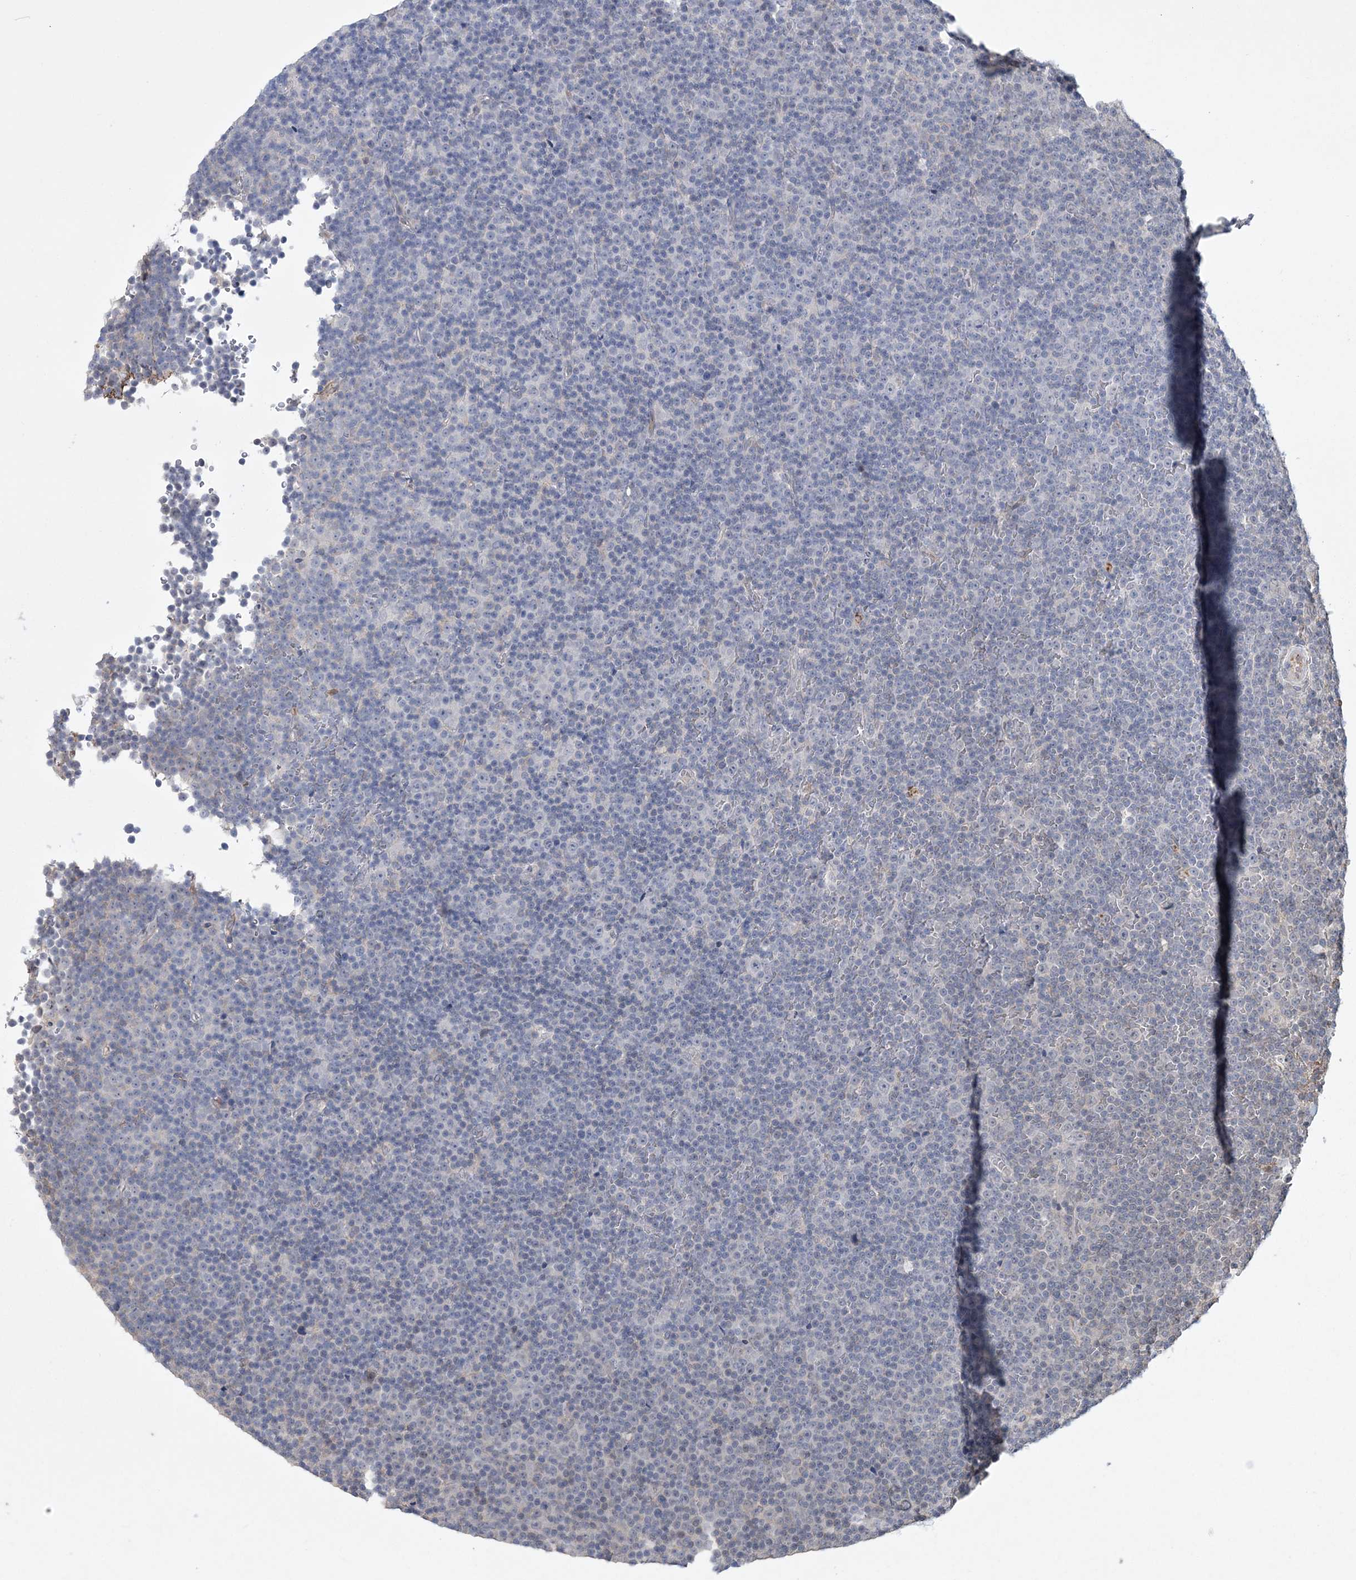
{"staining": {"intensity": "negative", "quantity": "none", "location": "none"}, "tissue": "lymphoma", "cell_type": "Tumor cells", "image_type": "cancer", "snomed": [{"axis": "morphology", "description": "Malignant lymphoma, non-Hodgkin's type, Low grade"}, {"axis": "topography", "description": "Lymph node"}], "caption": "IHC image of human low-grade malignant lymphoma, non-Hodgkin's type stained for a protein (brown), which demonstrates no expression in tumor cells.", "gene": "DPCD", "patient": {"sex": "female", "age": 67}}